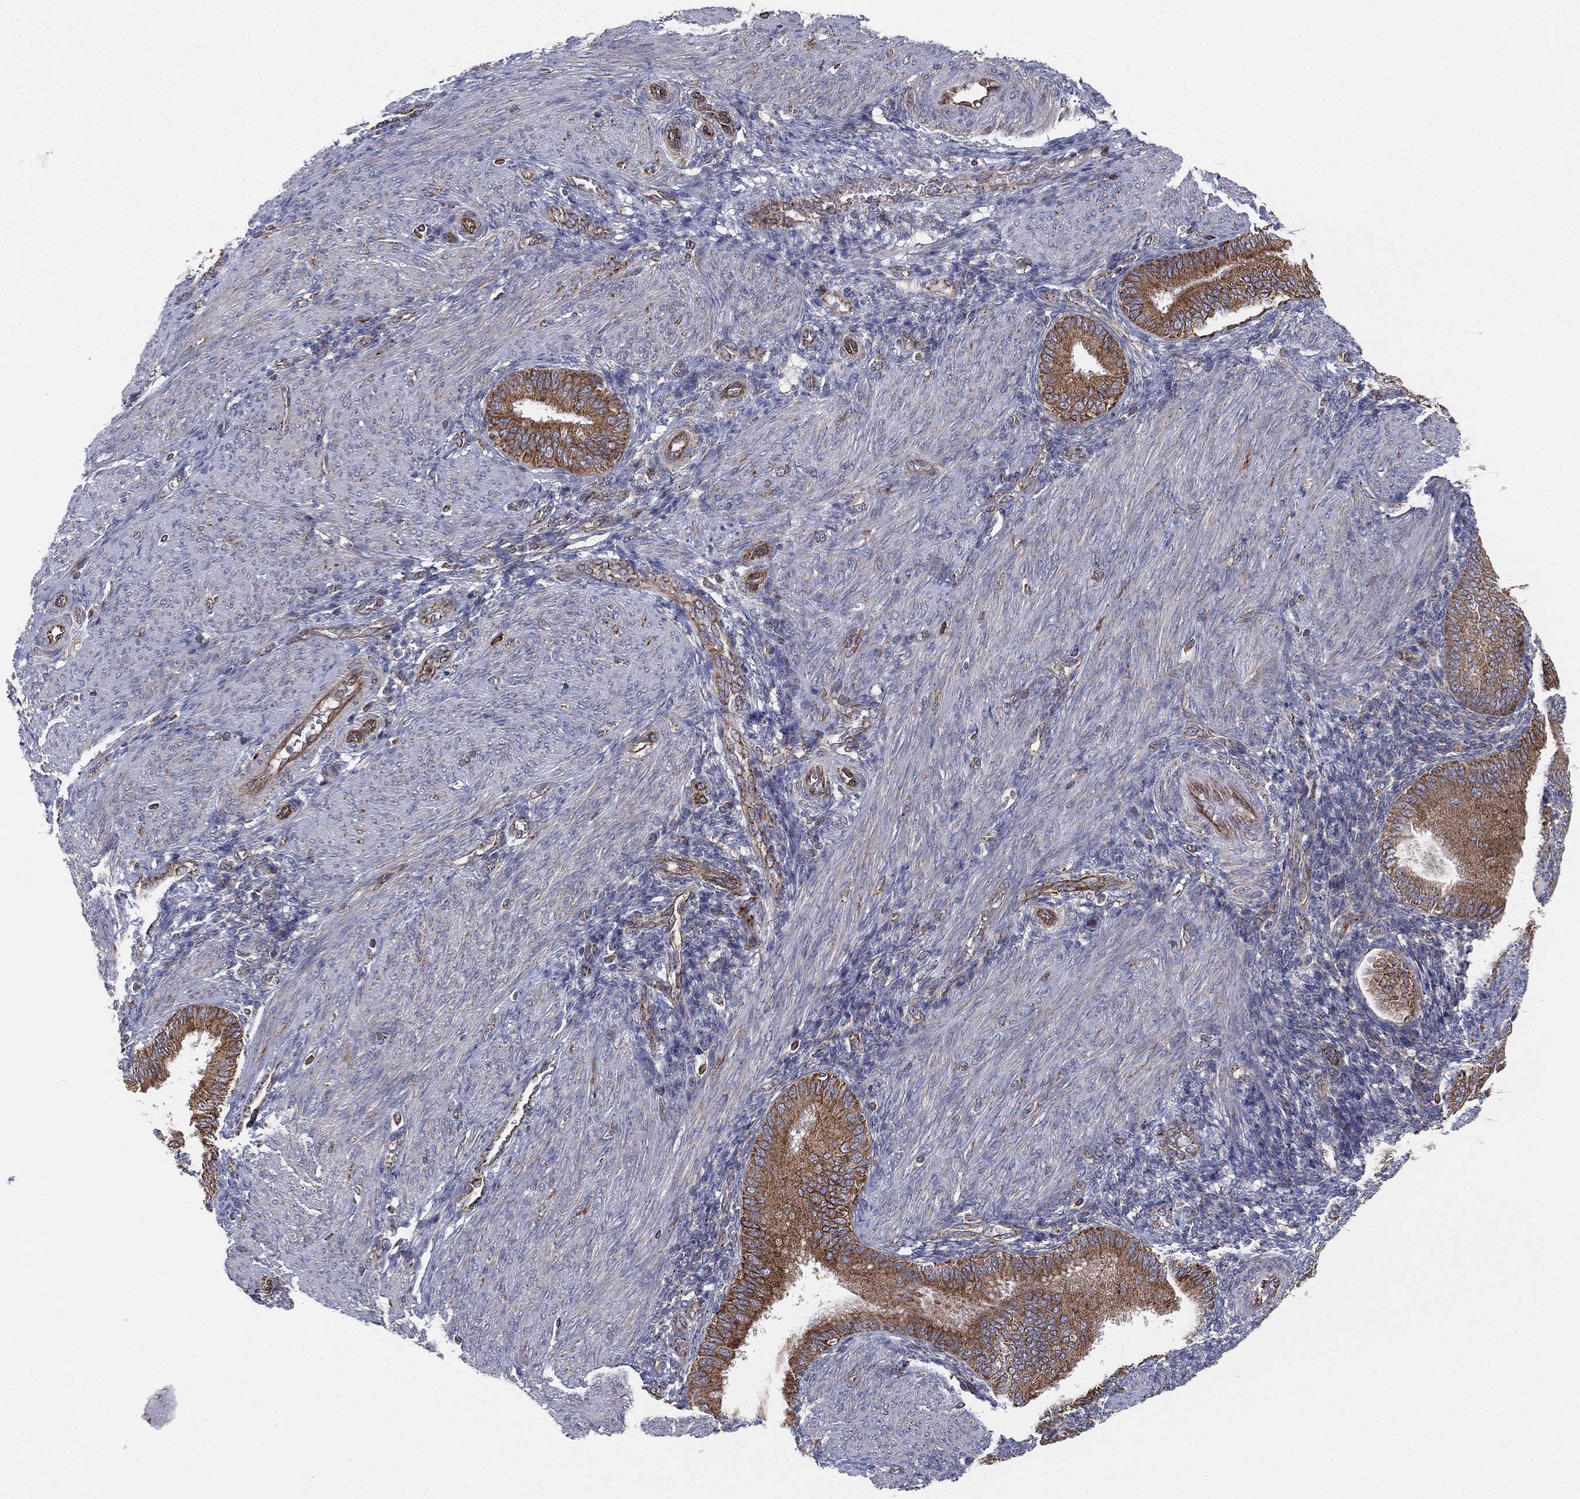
{"staining": {"intensity": "weak", "quantity": "<25%", "location": "cytoplasmic/membranous"}, "tissue": "endometrium", "cell_type": "Cells in endometrial stroma", "image_type": "normal", "snomed": [{"axis": "morphology", "description": "Normal tissue, NOS"}, {"axis": "topography", "description": "Endometrium"}], "caption": "Immunohistochemistry photomicrograph of benign endometrium: endometrium stained with DAB reveals no significant protein staining in cells in endometrial stroma. (IHC, brightfield microscopy, high magnification).", "gene": "CYB5B", "patient": {"sex": "female", "age": 39}}